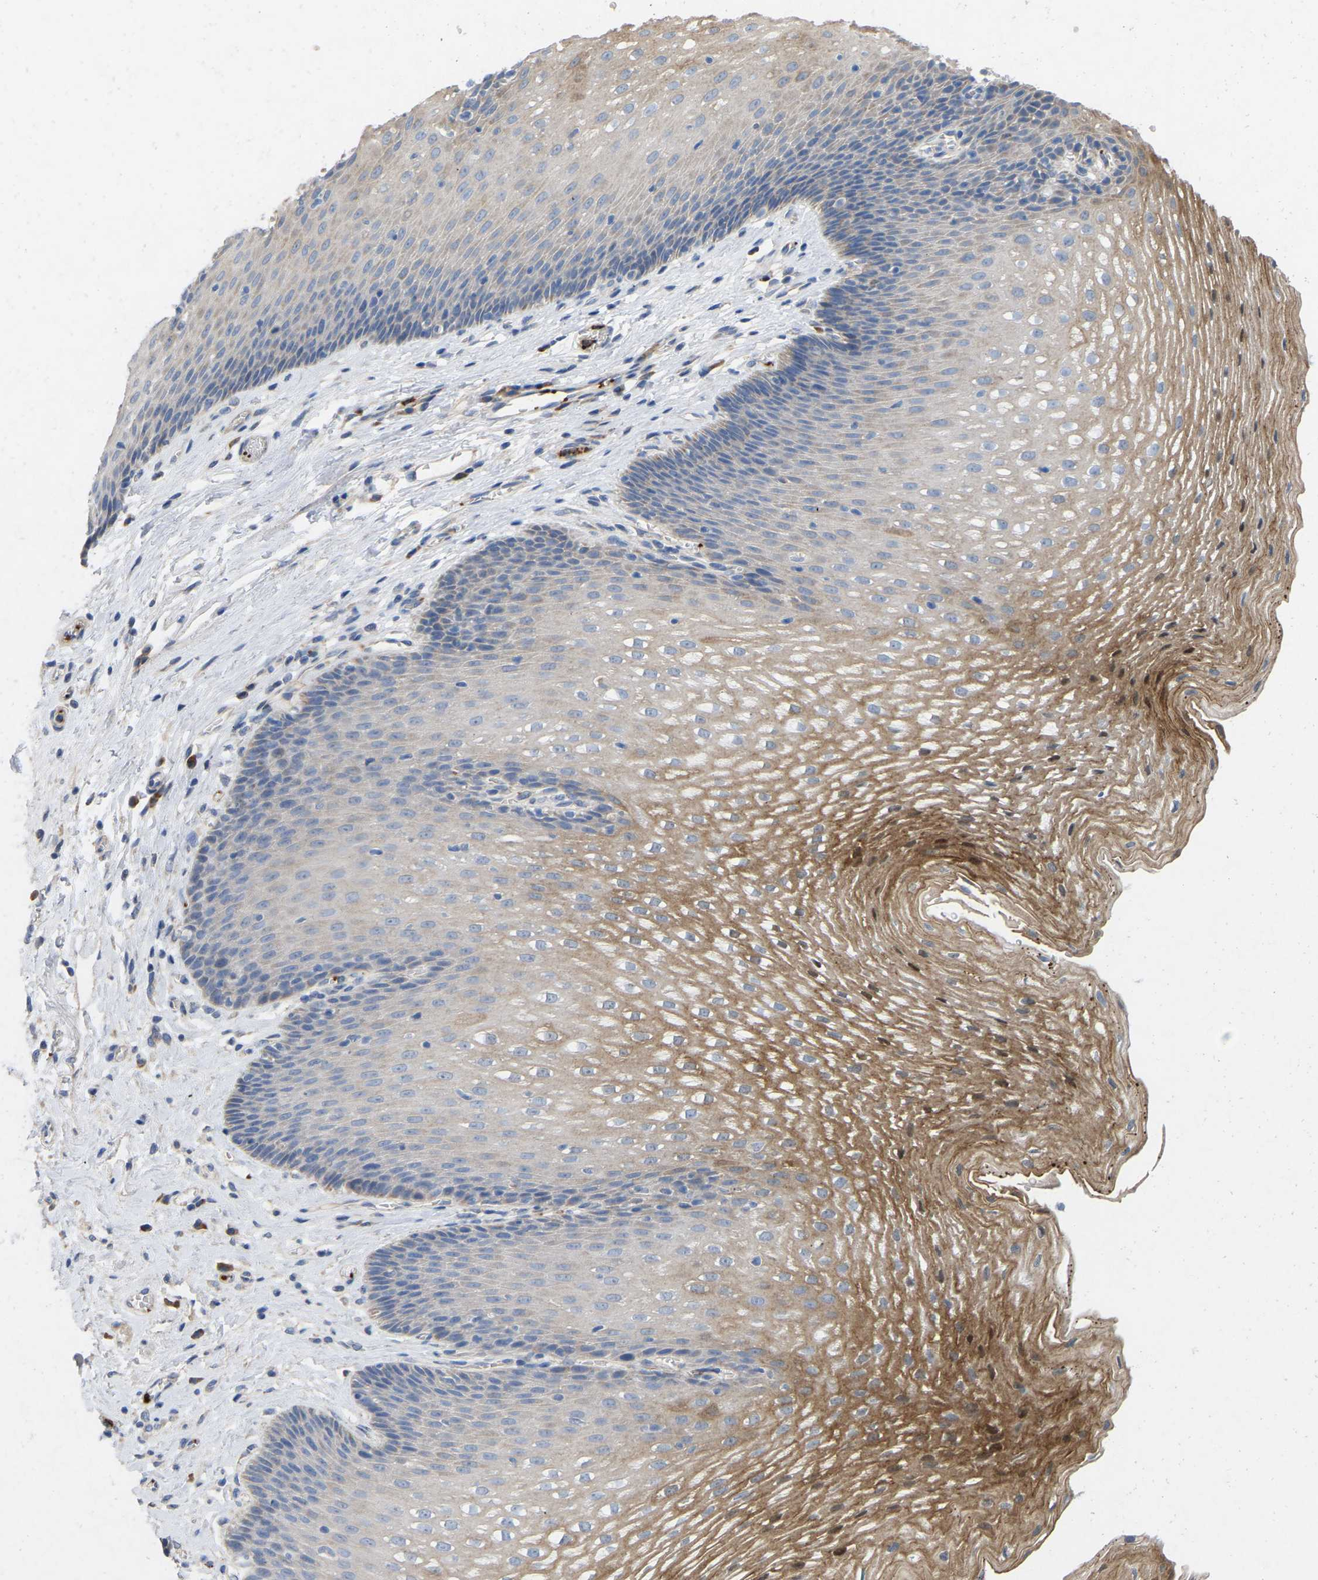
{"staining": {"intensity": "moderate", "quantity": "25%-75%", "location": "cytoplasmic/membranous"}, "tissue": "esophagus", "cell_type": "Squamous epithelial cells", "image_type": "normal", "snomed": [{"axis": "morphology", "description": "Normal tissue, NOS"}, {"axis": "topography", "description": "Esophagus"}], "caption": "Immunohistochemistry (IHC) of normal human esophagus shows medium levels of moderate cytoplasmic/membranous positivity in approximately 25%-75% of squamous epithelial cells.", "gene": "RHEB", "patient": {"sex": "male", "age": 48}}